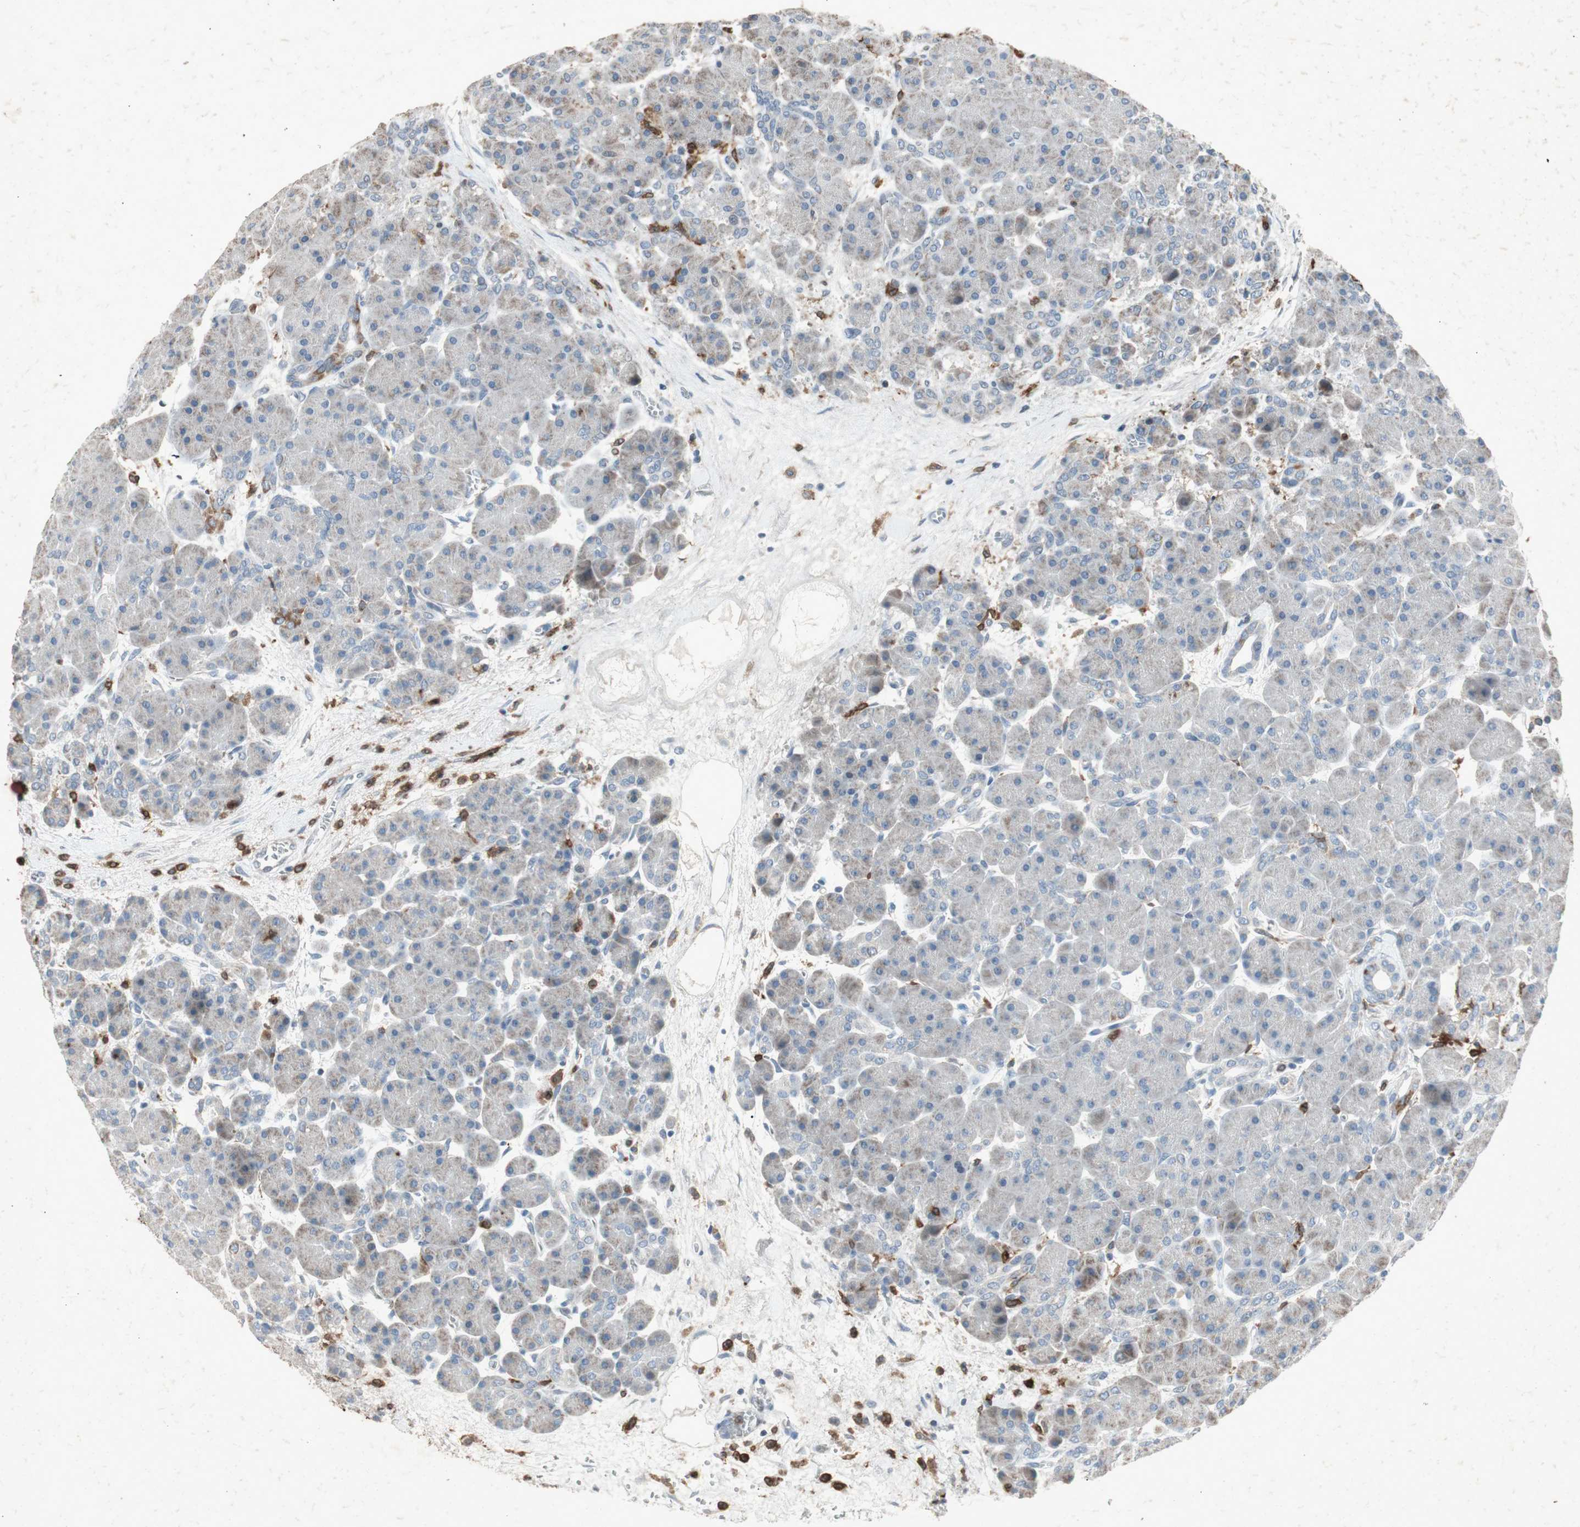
{"staining": {"intensity": "weak", "quantity": "25%-75%", "location": "cytoplasmic/membranous"}, "tissue": "pancreas", "cell_type": "Exocrine glandular cells", "image_type": "normal", "snomed": [{"axis": "morphology", "description": "Normal tissue, NOS"}, {"axis": "topography", "description": "Pancreas"}], "caption": "Brown immunohistochemical staining in normal human pancreas shows weak cytoplasmic/membranous staining in approximately 25%-75% of exocrine glandular cells. (brown staining indicates protein expression, while blue staining denotes nuclei).", "gene": "TYROBP", "patient": {"sex": "male", "age": 66}}